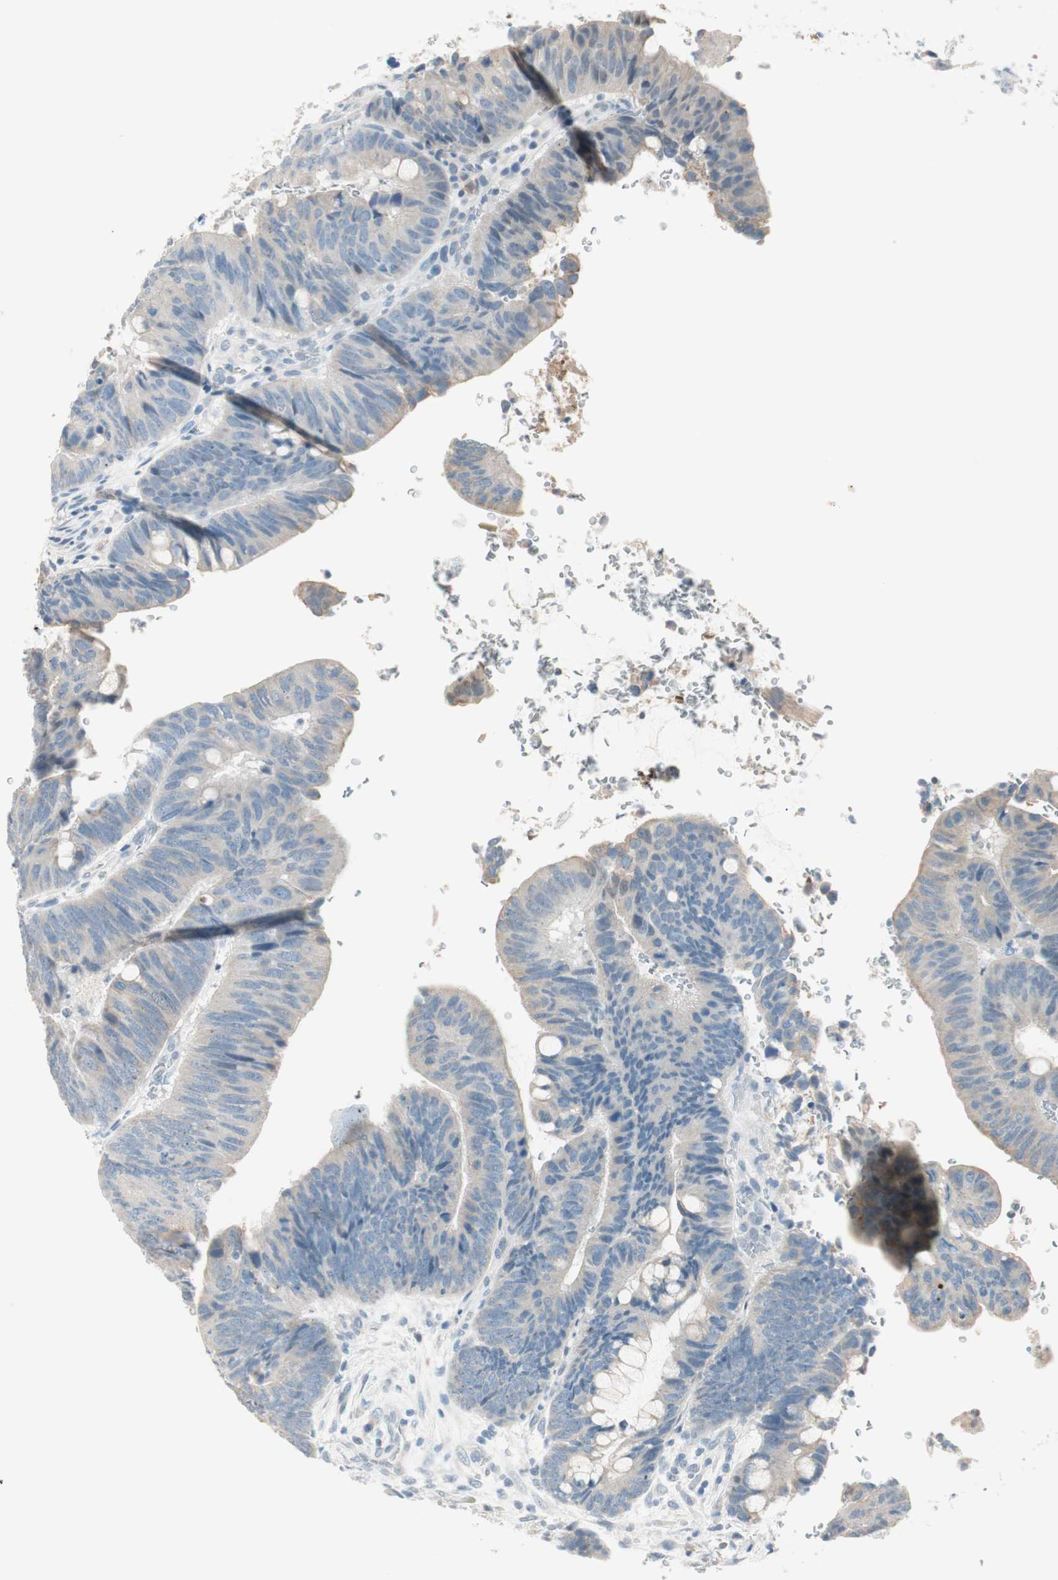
{"staining": {"intensity": "negative", "quantity": "none", "location": "none"}, "tissue": "colorectal cancer", "cell_type": "Tumor cells", "image_type": "cancer", "snomed": [{"axis": "morphology", "description": "Normal tissue, NOS"}, {"axis": "morphology", "description": "Adenocarcinoma, NOS"}, {"axis": "topography", "description": "Rectum"}, {"axis": "topography", "description": "Peripheral nerve tissue"}], "caption": "Immunohistochemistry of colorectal cancer (adenocarcinoma) displays no expression in tumor cells.", "gene": "GNAO1", "patient": {"sex": "male", "age": 92}}